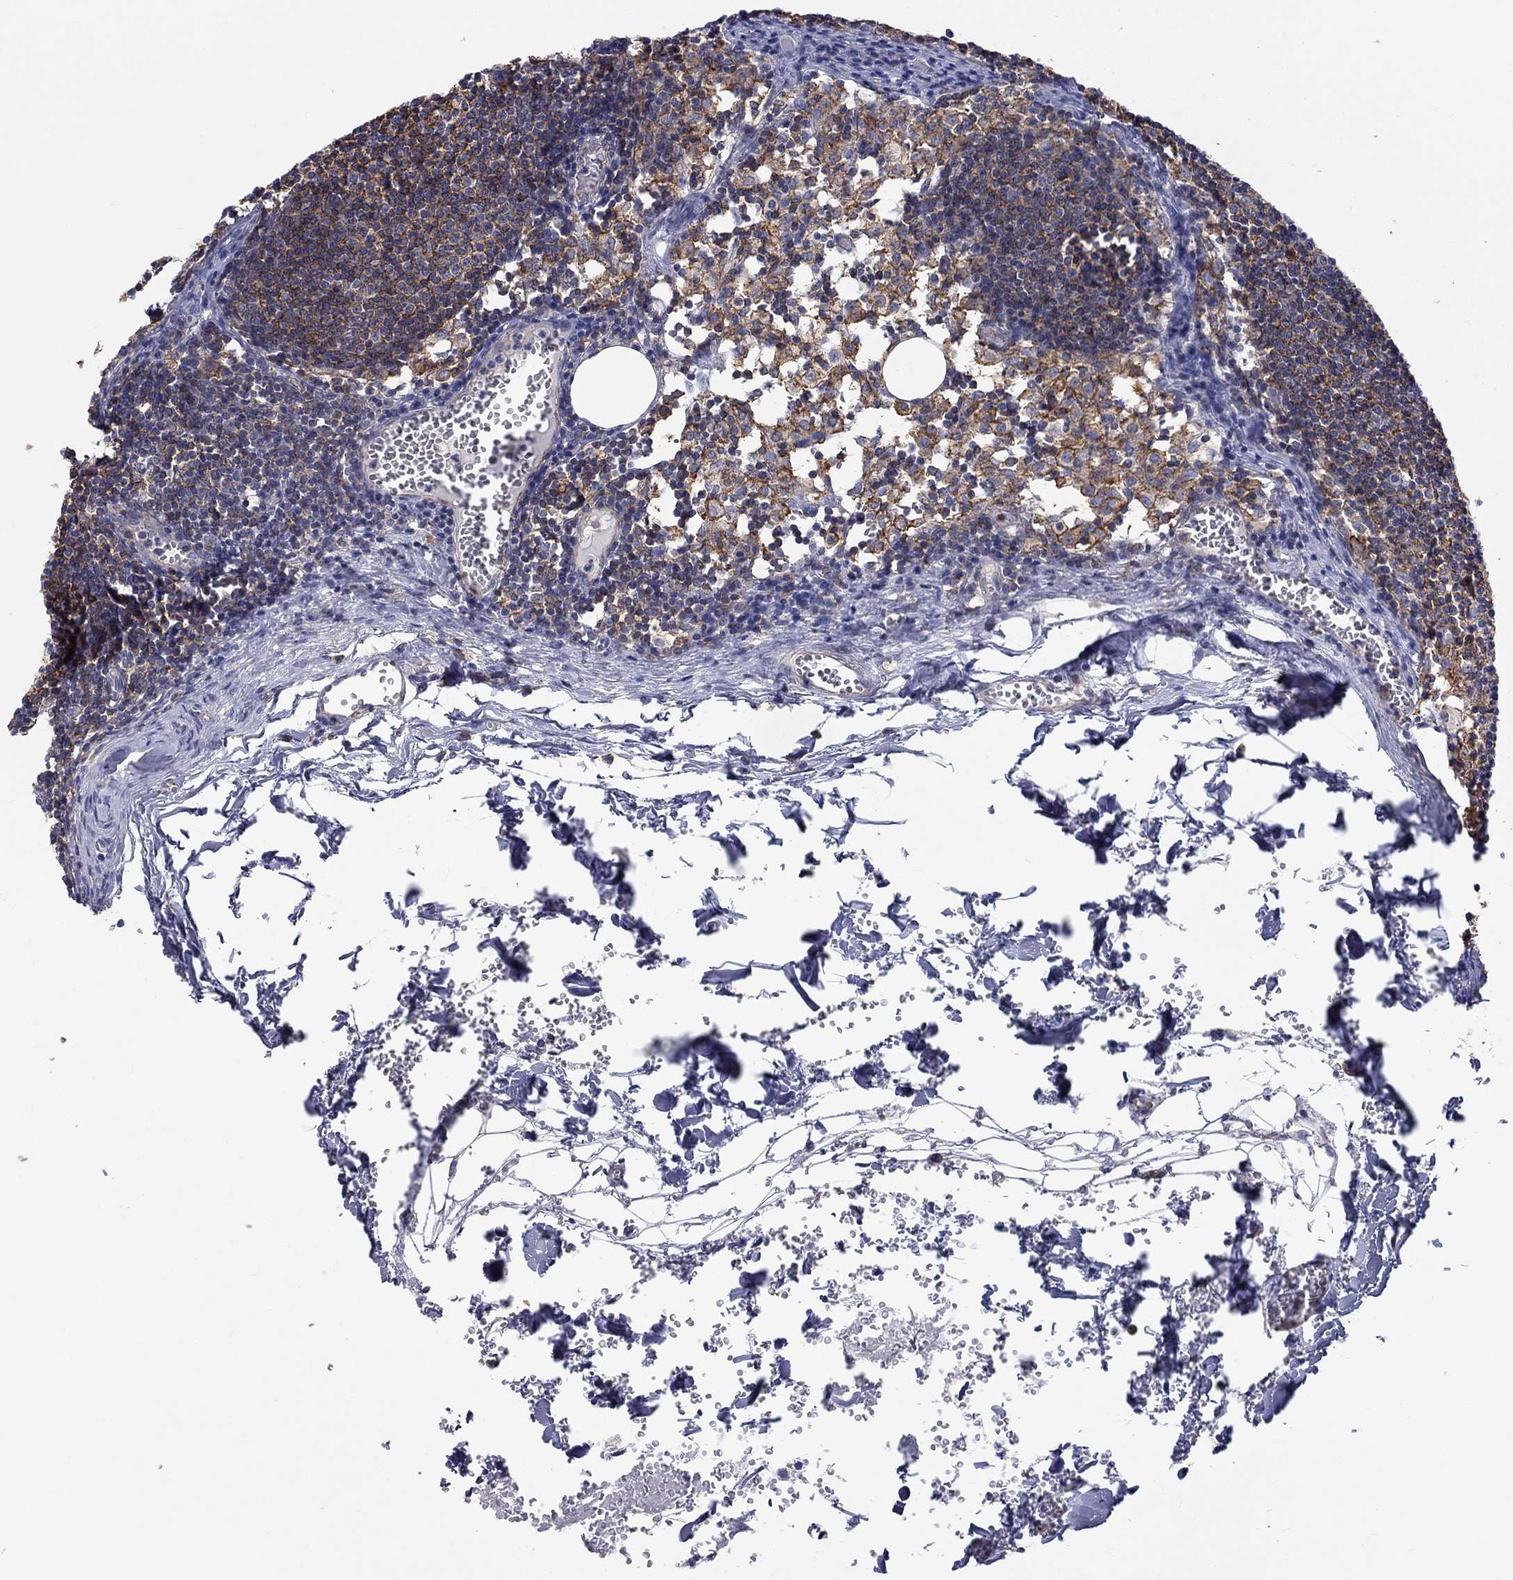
{"staining": {"intensity": "strong", "quantity": "25%-75%", "location": "cytoplasmic/membranous"}, "tissue": "lymph node", "cell_type": "Germinal center cells", "image_type": "normal", "snomed": [{"axis": "morphology", "description": "Normal tissue, NOS"}, {"axis": "topography", "description": "Lymph node"}], "caption": "There is high levels of strong cytoplasmic/membranous positivity in germinal center cells of unremarkable lymph node, as demonstrated by immunohistochemical staining (brown color).", "gene": "PCDHGA10", "patient": {"sex": "male", "age": 59}}